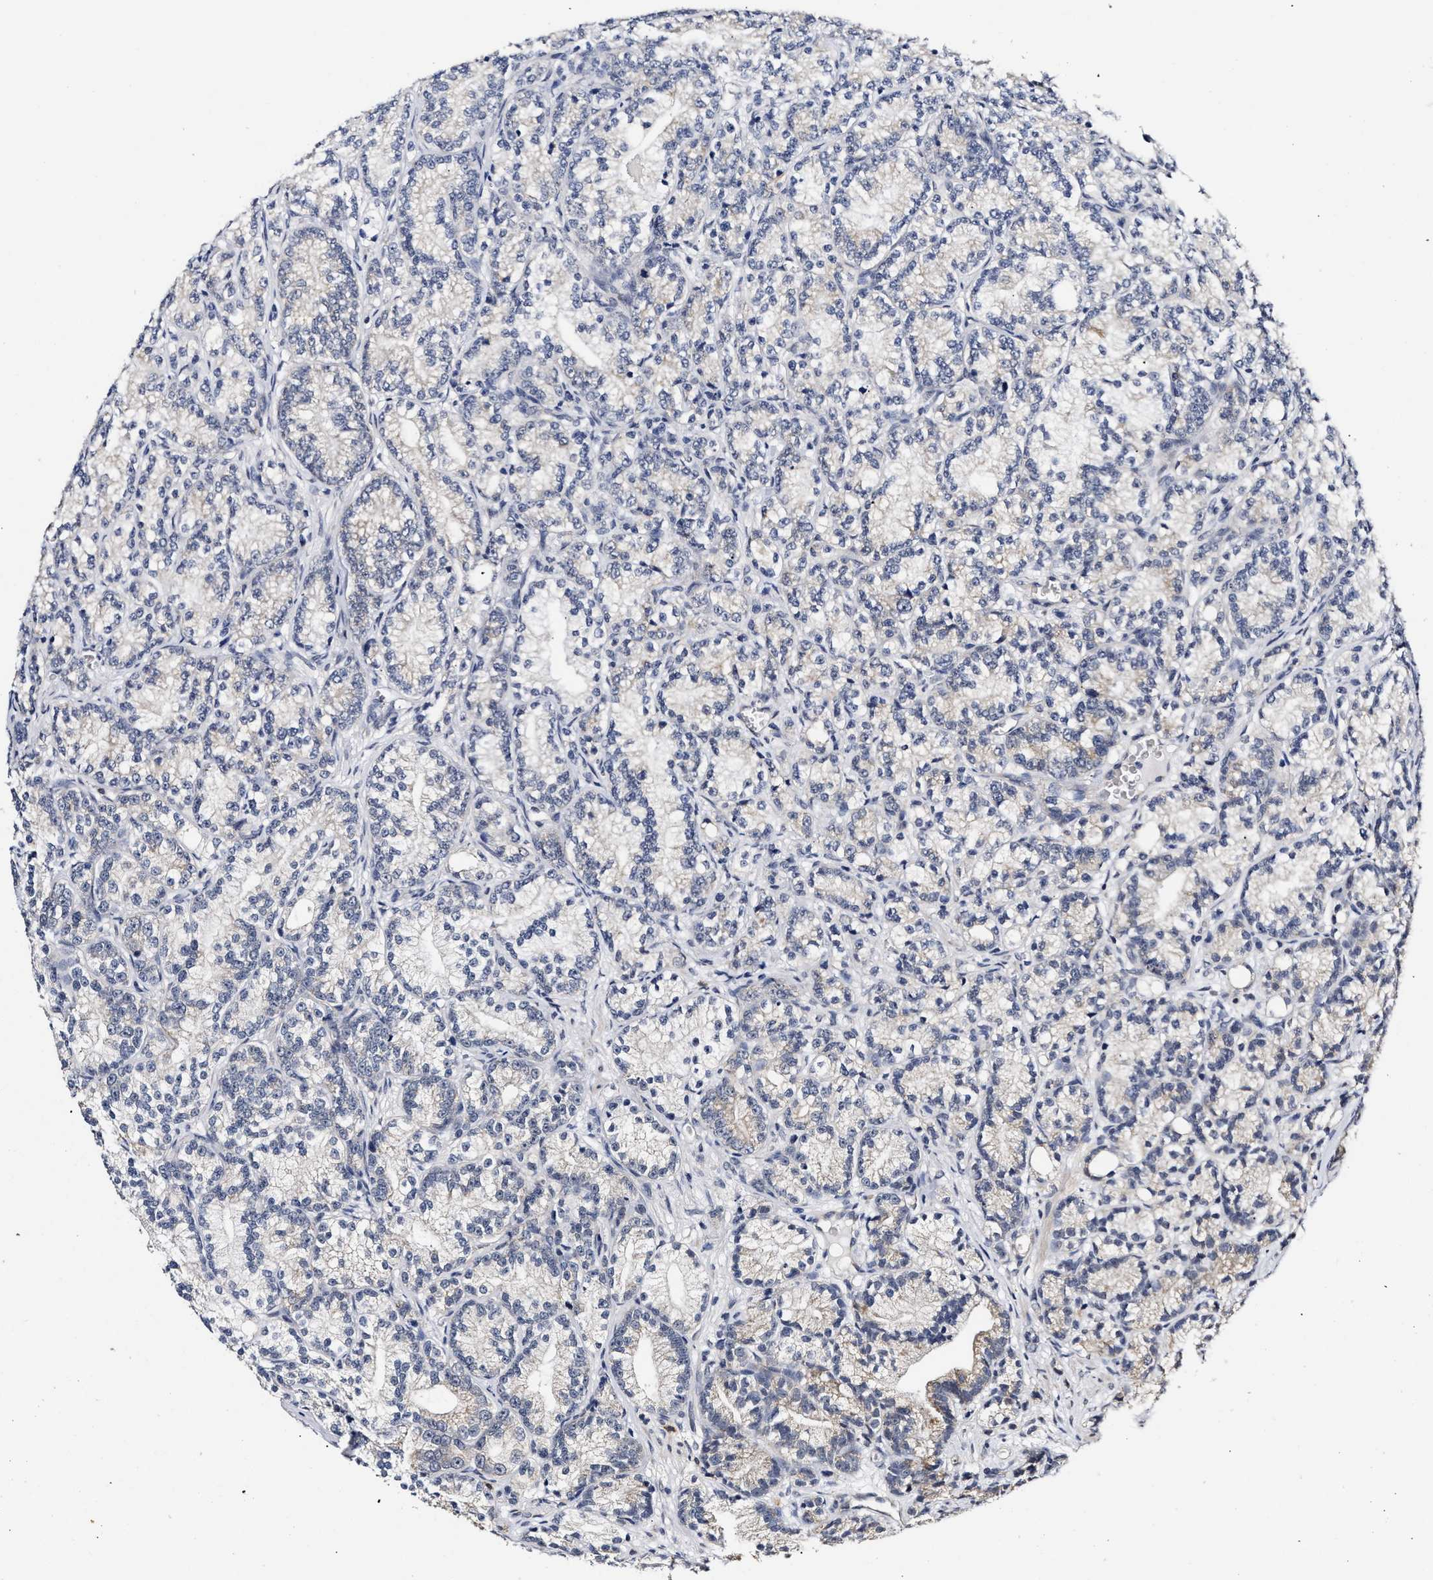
{"staining": {"intensity": "negative", "quantity": "none", "location": "none"}, "tissue": "prostate cancer", "cell_type": "Tumor cells", "image_type": "cancer", "snomed": [{"axis": "morphology", "description": "Adenocarcinoma, Low grade"}, {"axis": "topography", "description": "Prostate"}], "caption": "Tumor cells show no significant expression in prostate cancer.", "gene": "RINT1", "patient": {"sex": "male", "age": 89}}